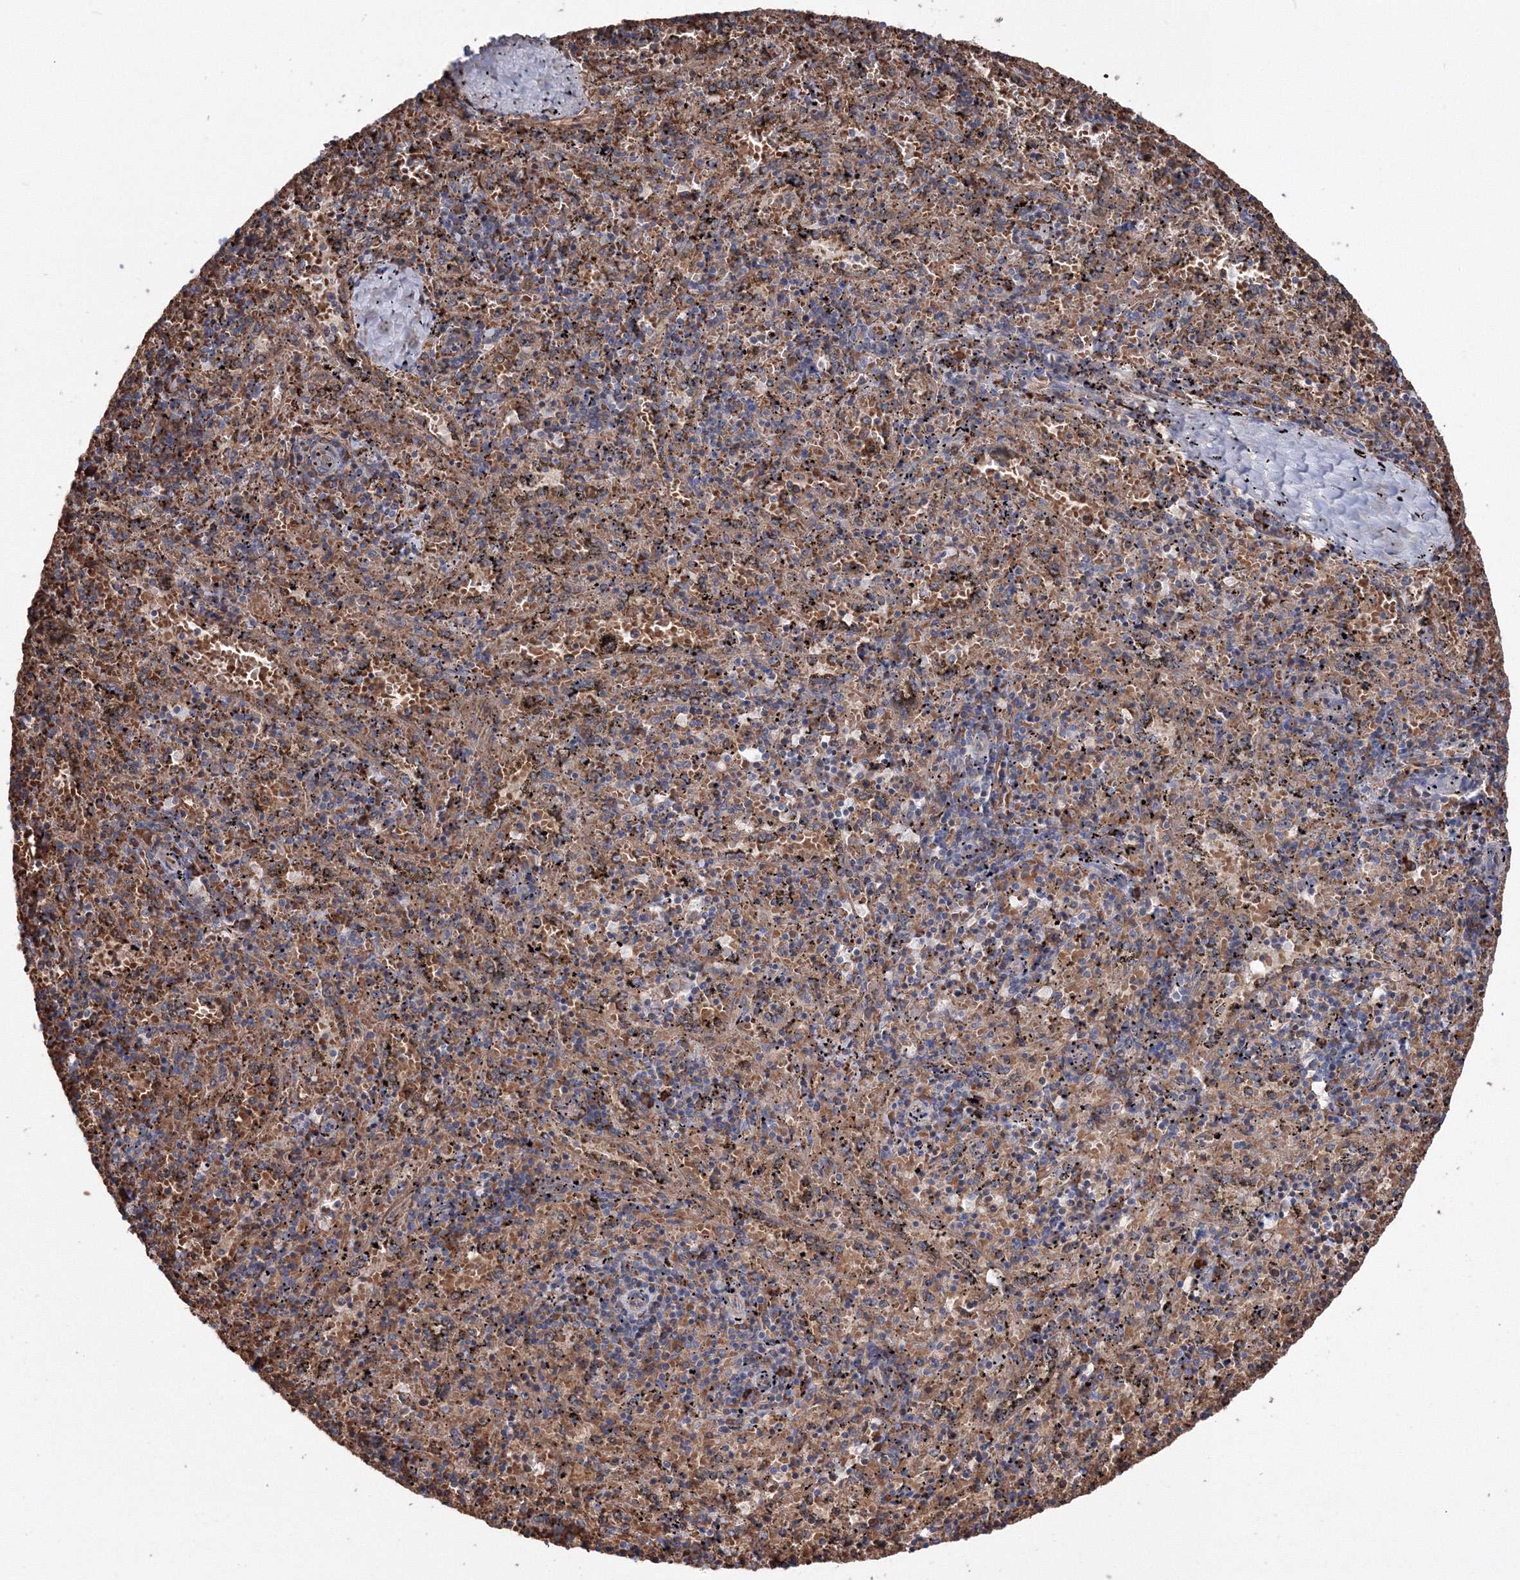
{"staining": {"intensity": "weak", "quantity": "<25%", "location": "cytoplasmic/membranous"}, "tissue": "spleen", "cell_type": "Cells in red pulp", "image_type": "normal", "snomed": [{"axis": "morphology", "description": "Normal tissue, NOS"}, {"axis": "topography", "description": "Spleen"}], "caption": "This is an IHC photomicrograph of normal human spleen. There is no expression in cells in red pulp.", "gene": "VPS8", "patient": {"sex": "male", "age": 11}}